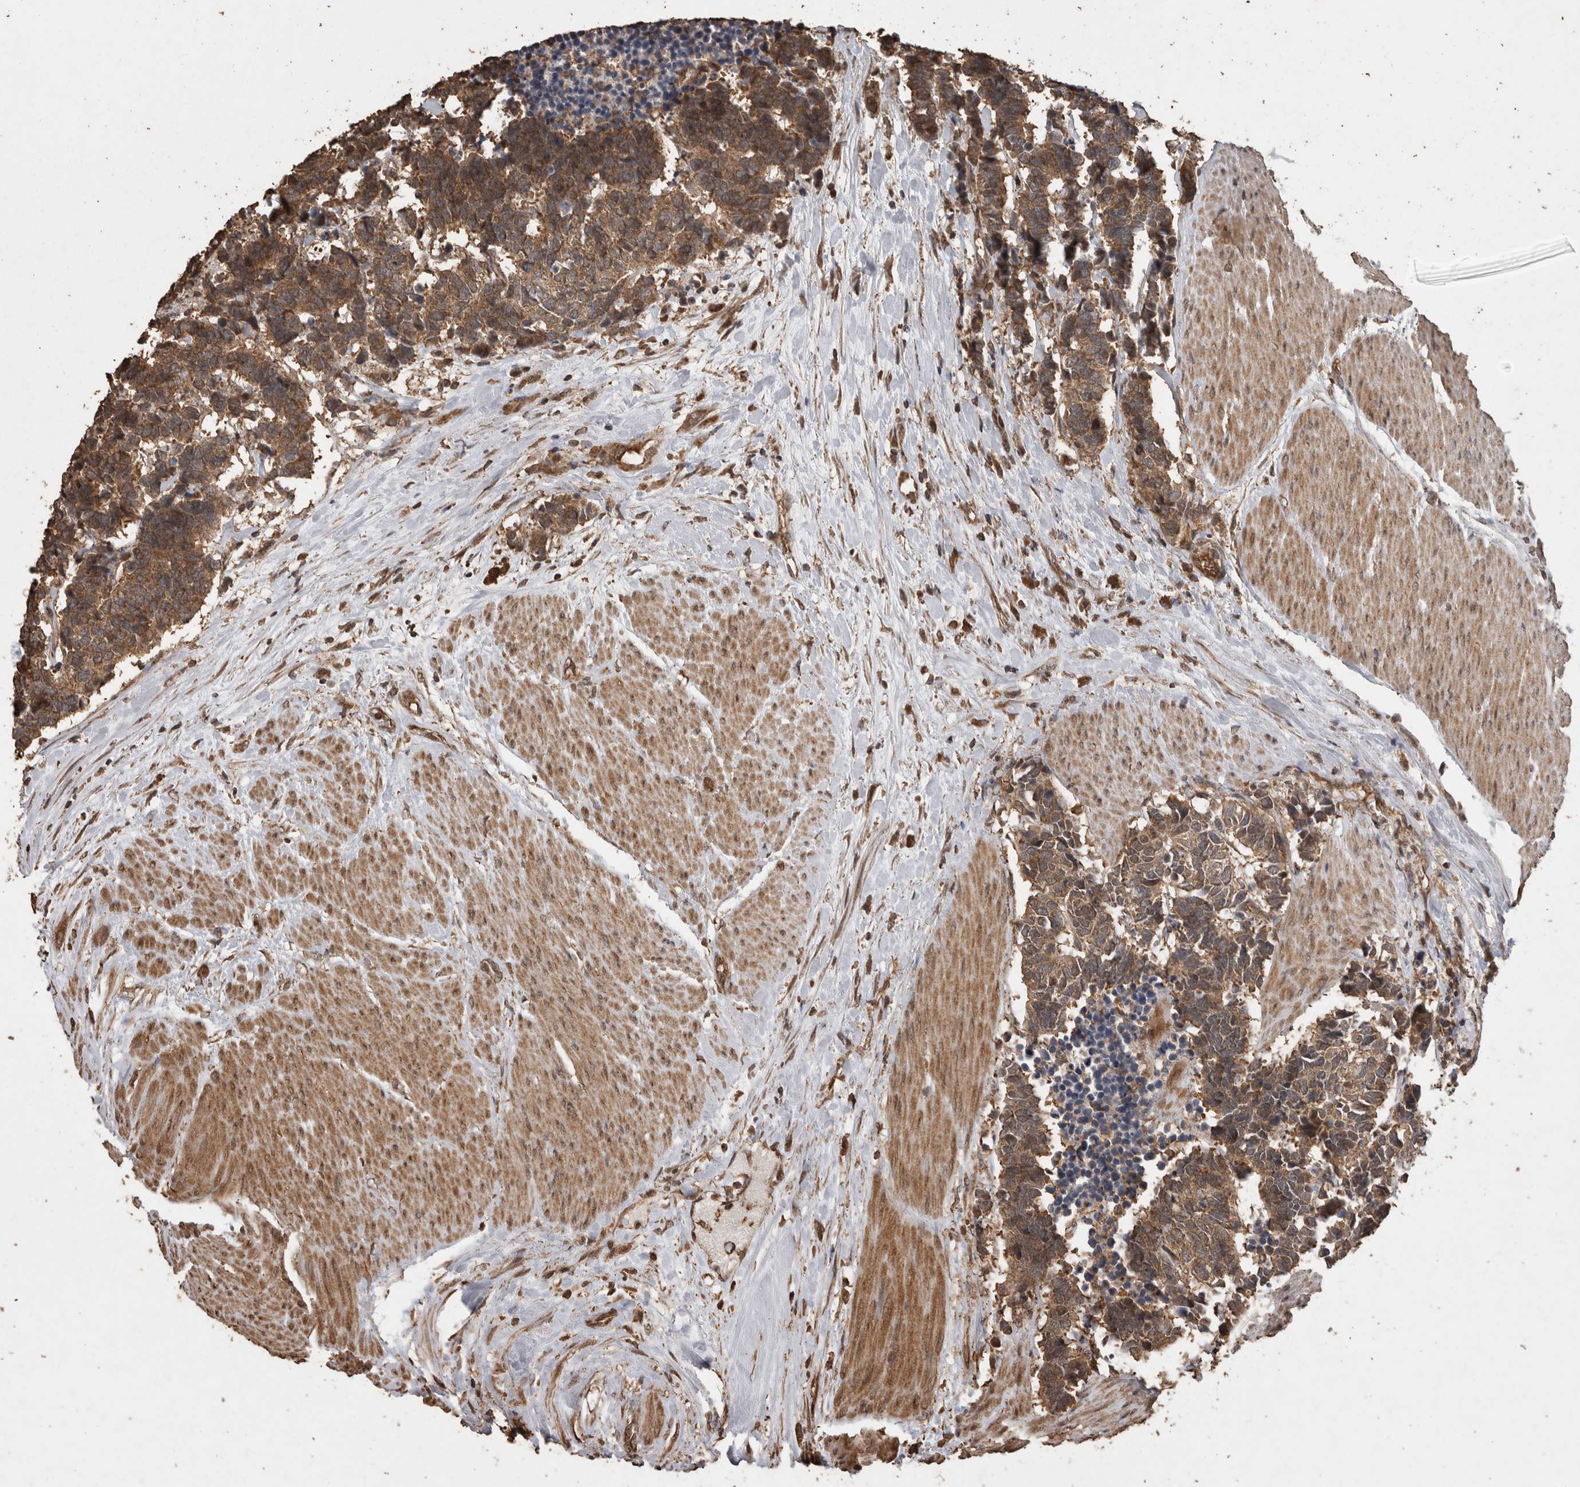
{"staining": {"intensity": "moderate", "quantity": ">75%", "location": "cytoplasmic/membranous"}, "tissue": "carcinoid", "cell_type": "Tumor cells", "image_type": "cancer", "snomed": [{"axis": "morphology", "description": "Carcinoma, NOS"}, {"axis": "morphology", "description": "Carcinoid, malignant, NOS"}, {"axis": "topography", "description": "Urinary bladder"}], "caption": "A micrograph of human carcinoid stained for a protein shows moderate cytoplasmic/membranous brown staining in tumor cells.", "gene": "PINK1", "patient": {"sex": "male", "age": 57}}